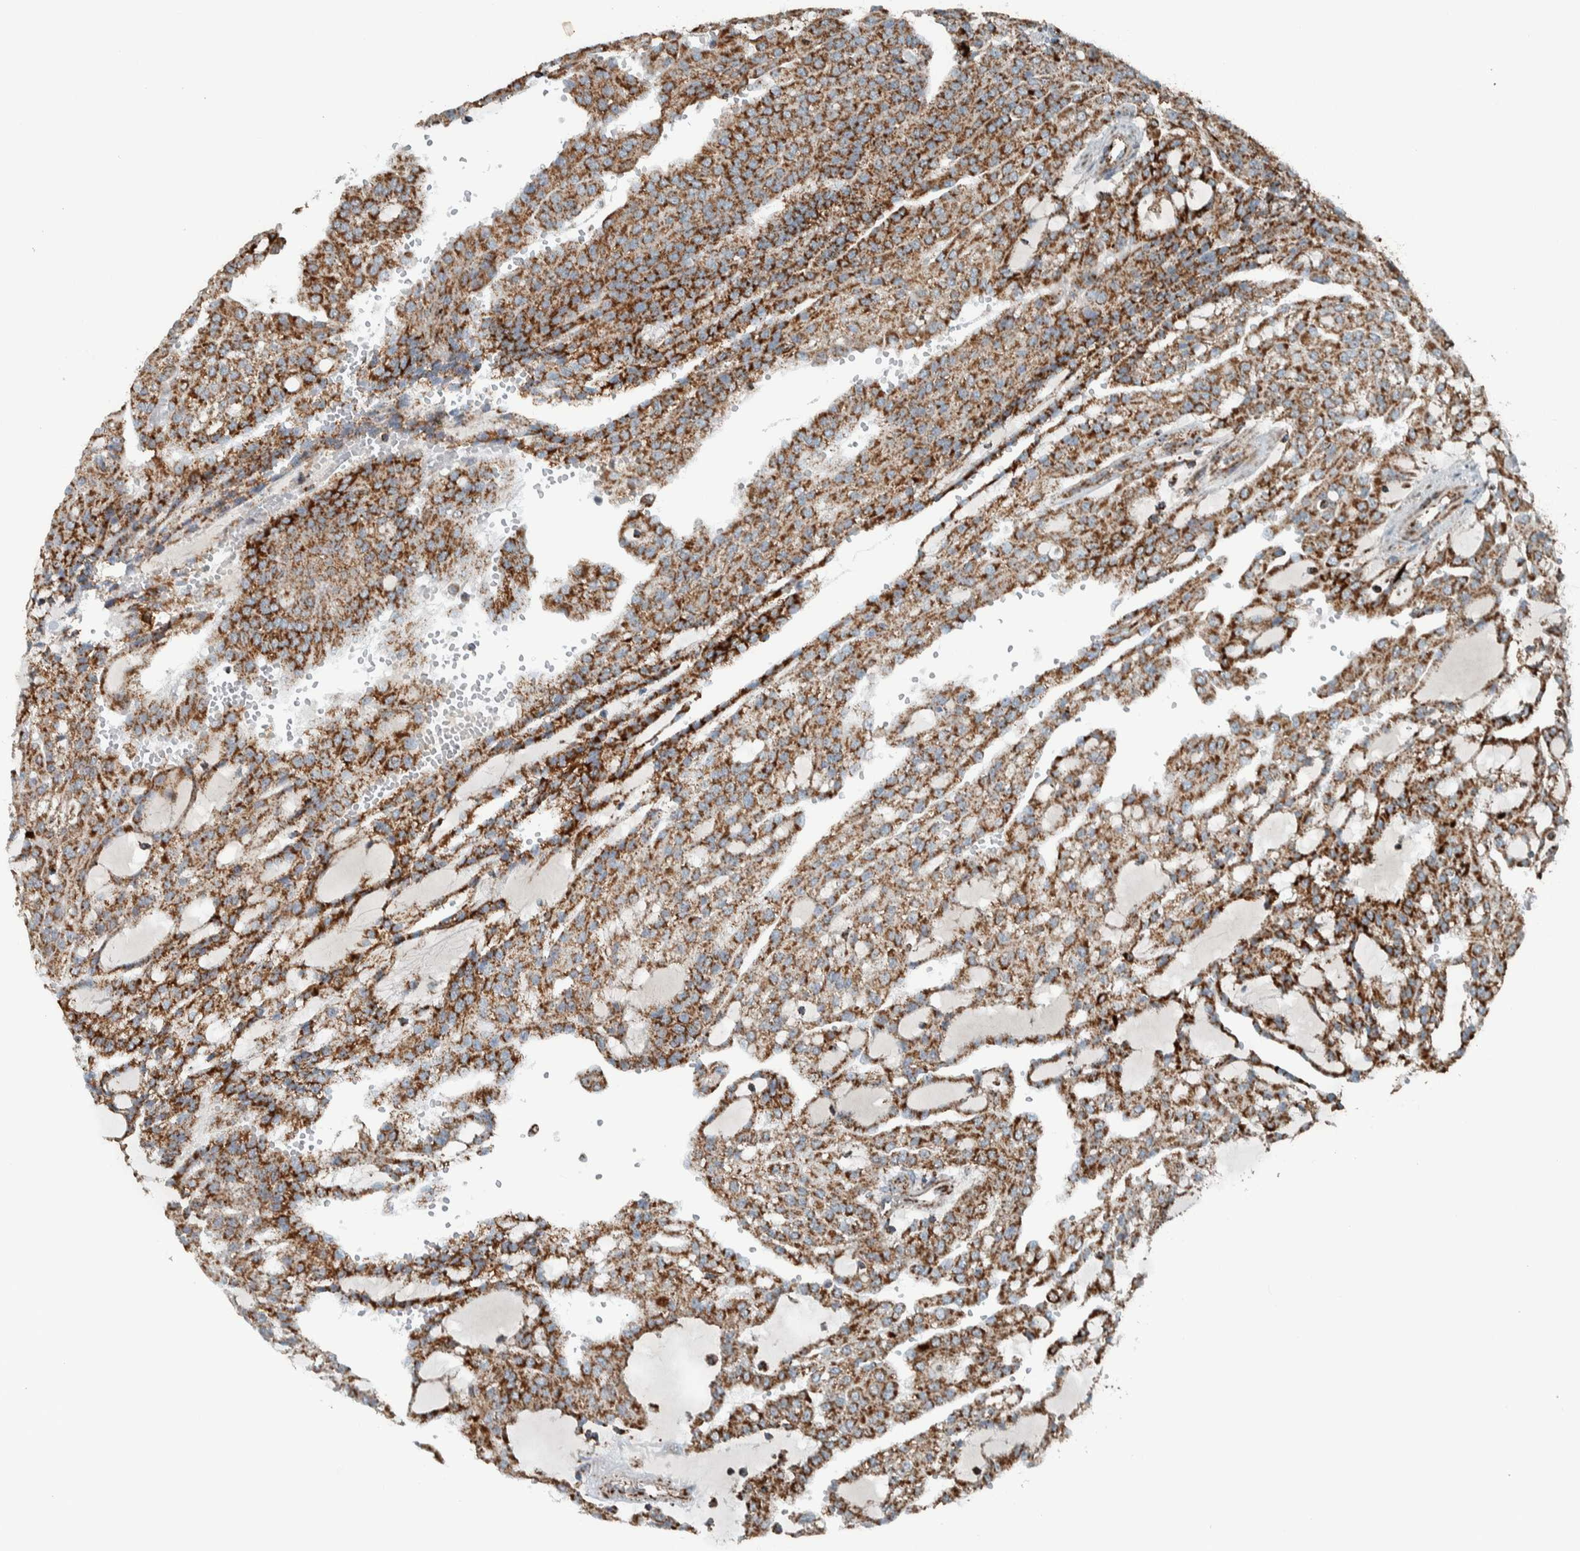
{"staining": {"intensity": "strong", "quantity": ">75%", "location": "cytoplasmic/membranous"}, "tissue": "renal cancer", "cell_type": "Tumor cells", "image_type": "cancer", "snomed": [{"axis": "morphology", "description": "Adenocarcinoma, NOS"}, {"axis": "topography", "description": "Kidney"}], "caption": "The image displays immunohistochemical staining of adenocarcinoma (renal). There is strong cytoplasmic/membranous positivity is identified in approximately >75% of tumor cells.", "gene": "CNTROB", "patient": {"sex": "male", "age": 63}}